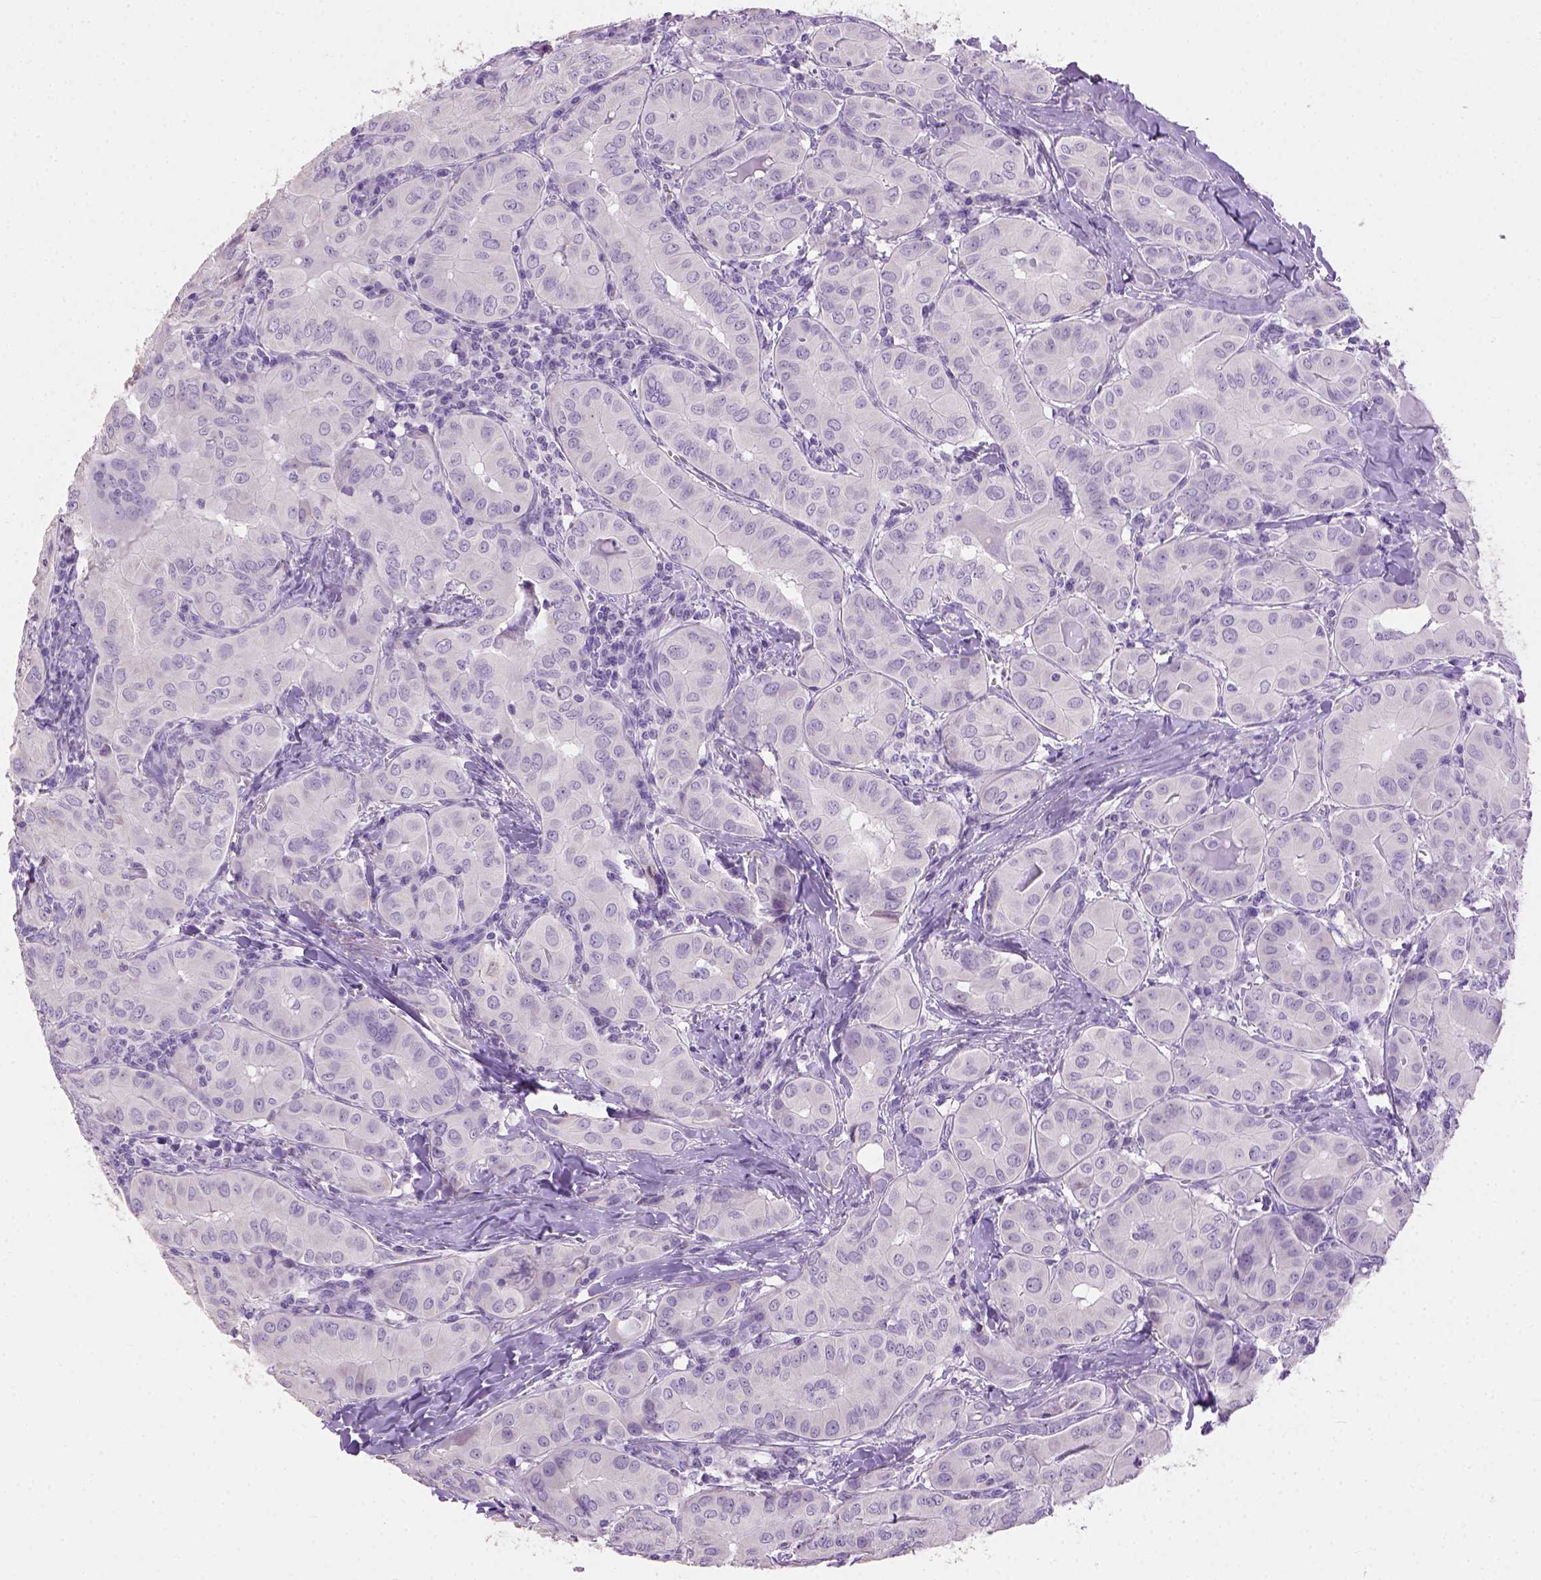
{"staining": {"intensity": "negative", "quantity": "none", "location": "none"}, "tissue": "thyroid cancer", "cell_type": "Tumor cells", "image_type": "cancer", "snomed": [{"axis": "morphology", "description": "Papillary adenocarcinoma, NOS"}, {"axis": "topography", "description": "Thyroid gland"}], "caption": "DAB immunohistochemical staining of thyroid papillary adenocarcinoma shows no significant expression in tumor cells.", "gene": "CYP24A1", "patient": {"sex": "female", "age": 37}}